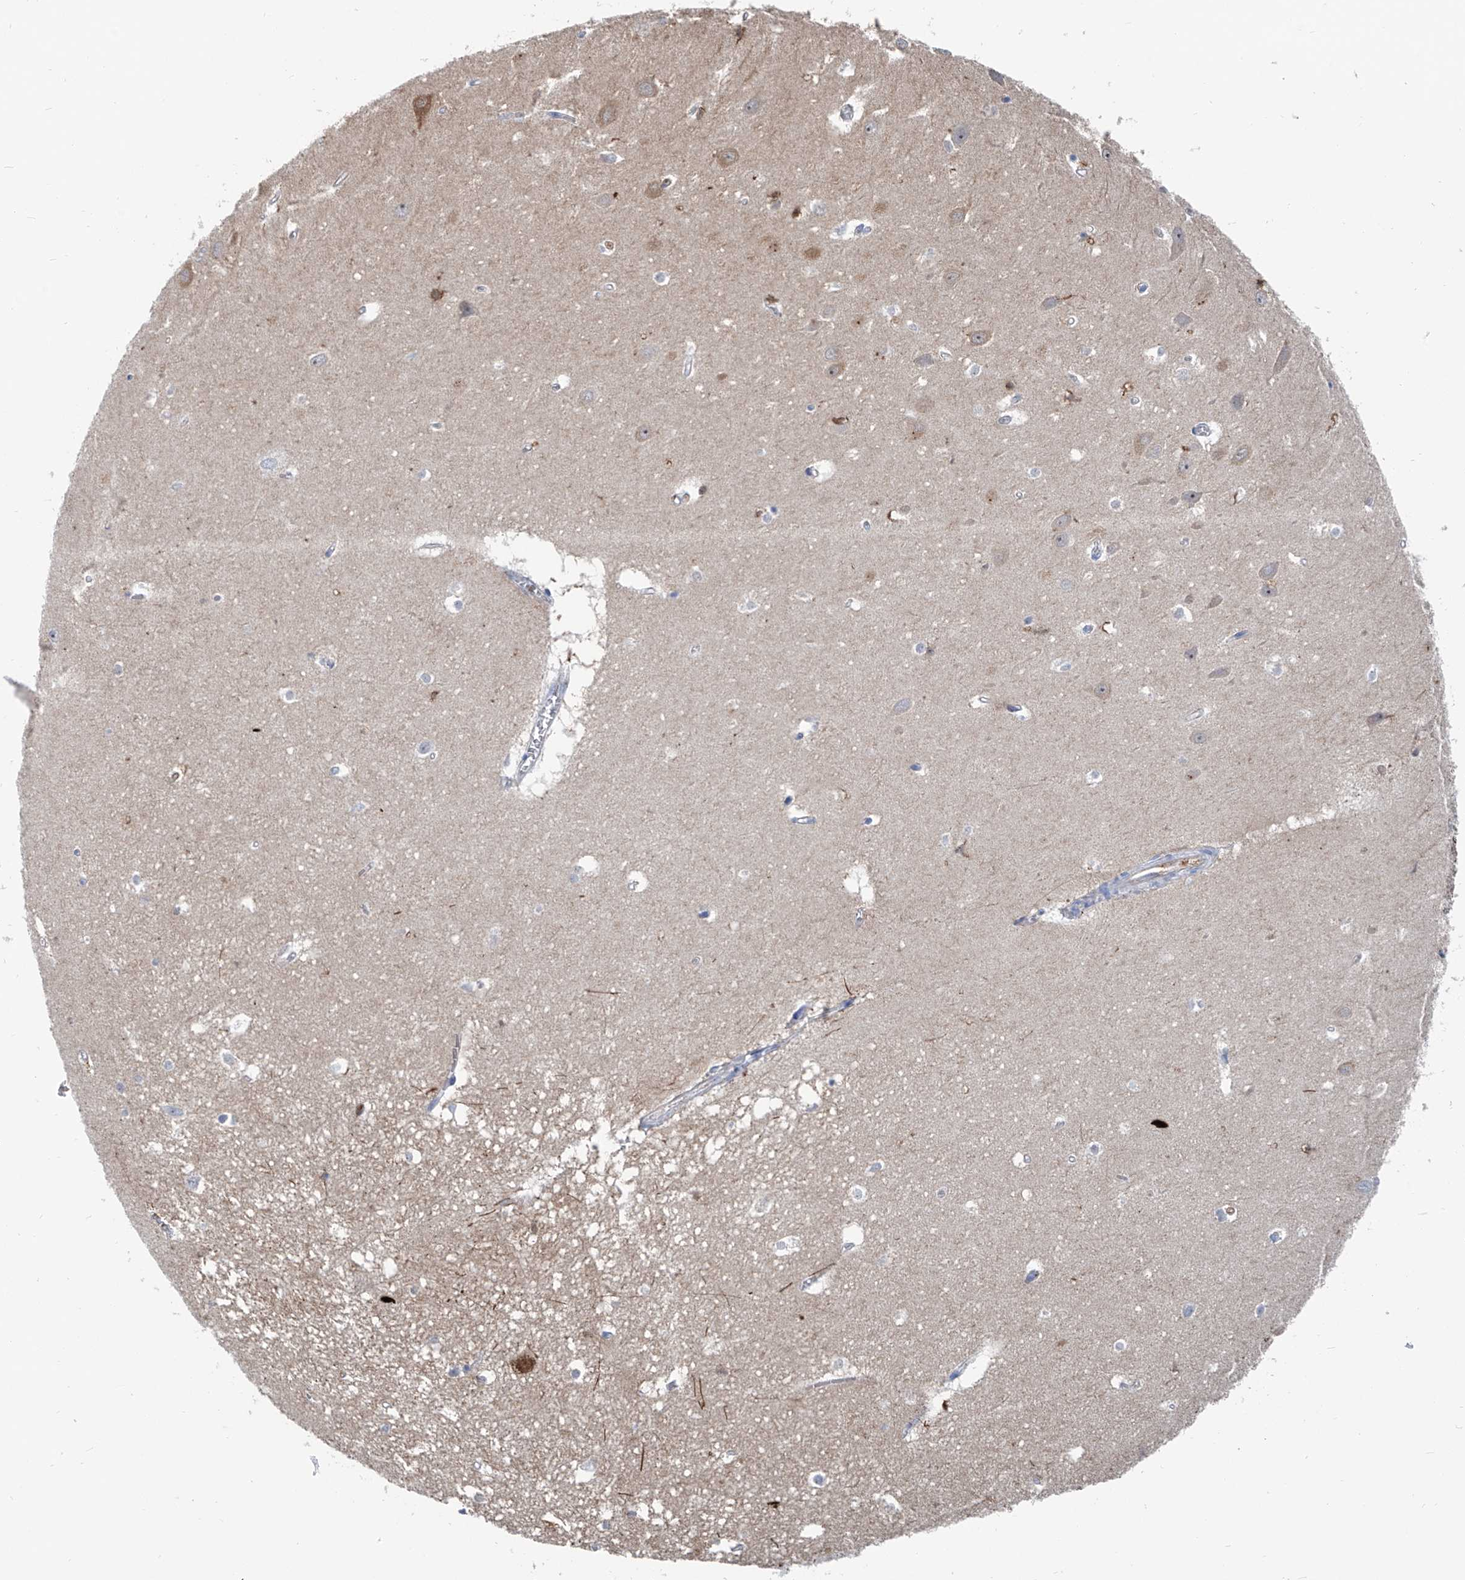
{"staining": {"intensity": "negative", "quantity": "none", "location": "none"}, "tissue": "hippocampus", "cell_type": "Glial cells", "image_type": "normal", "snomed": [{"axis": "morphology", "description": "Normal tissue, NOS"}, {"axis": "topography", "description": "Hippocampus"}], "caption": "Human hippocampus stained for a protein using immunohistochemistry exhibits no positivity in glial cells.", "gene": "ZNF484", "patient": {"sex": "female", "age": 64}}